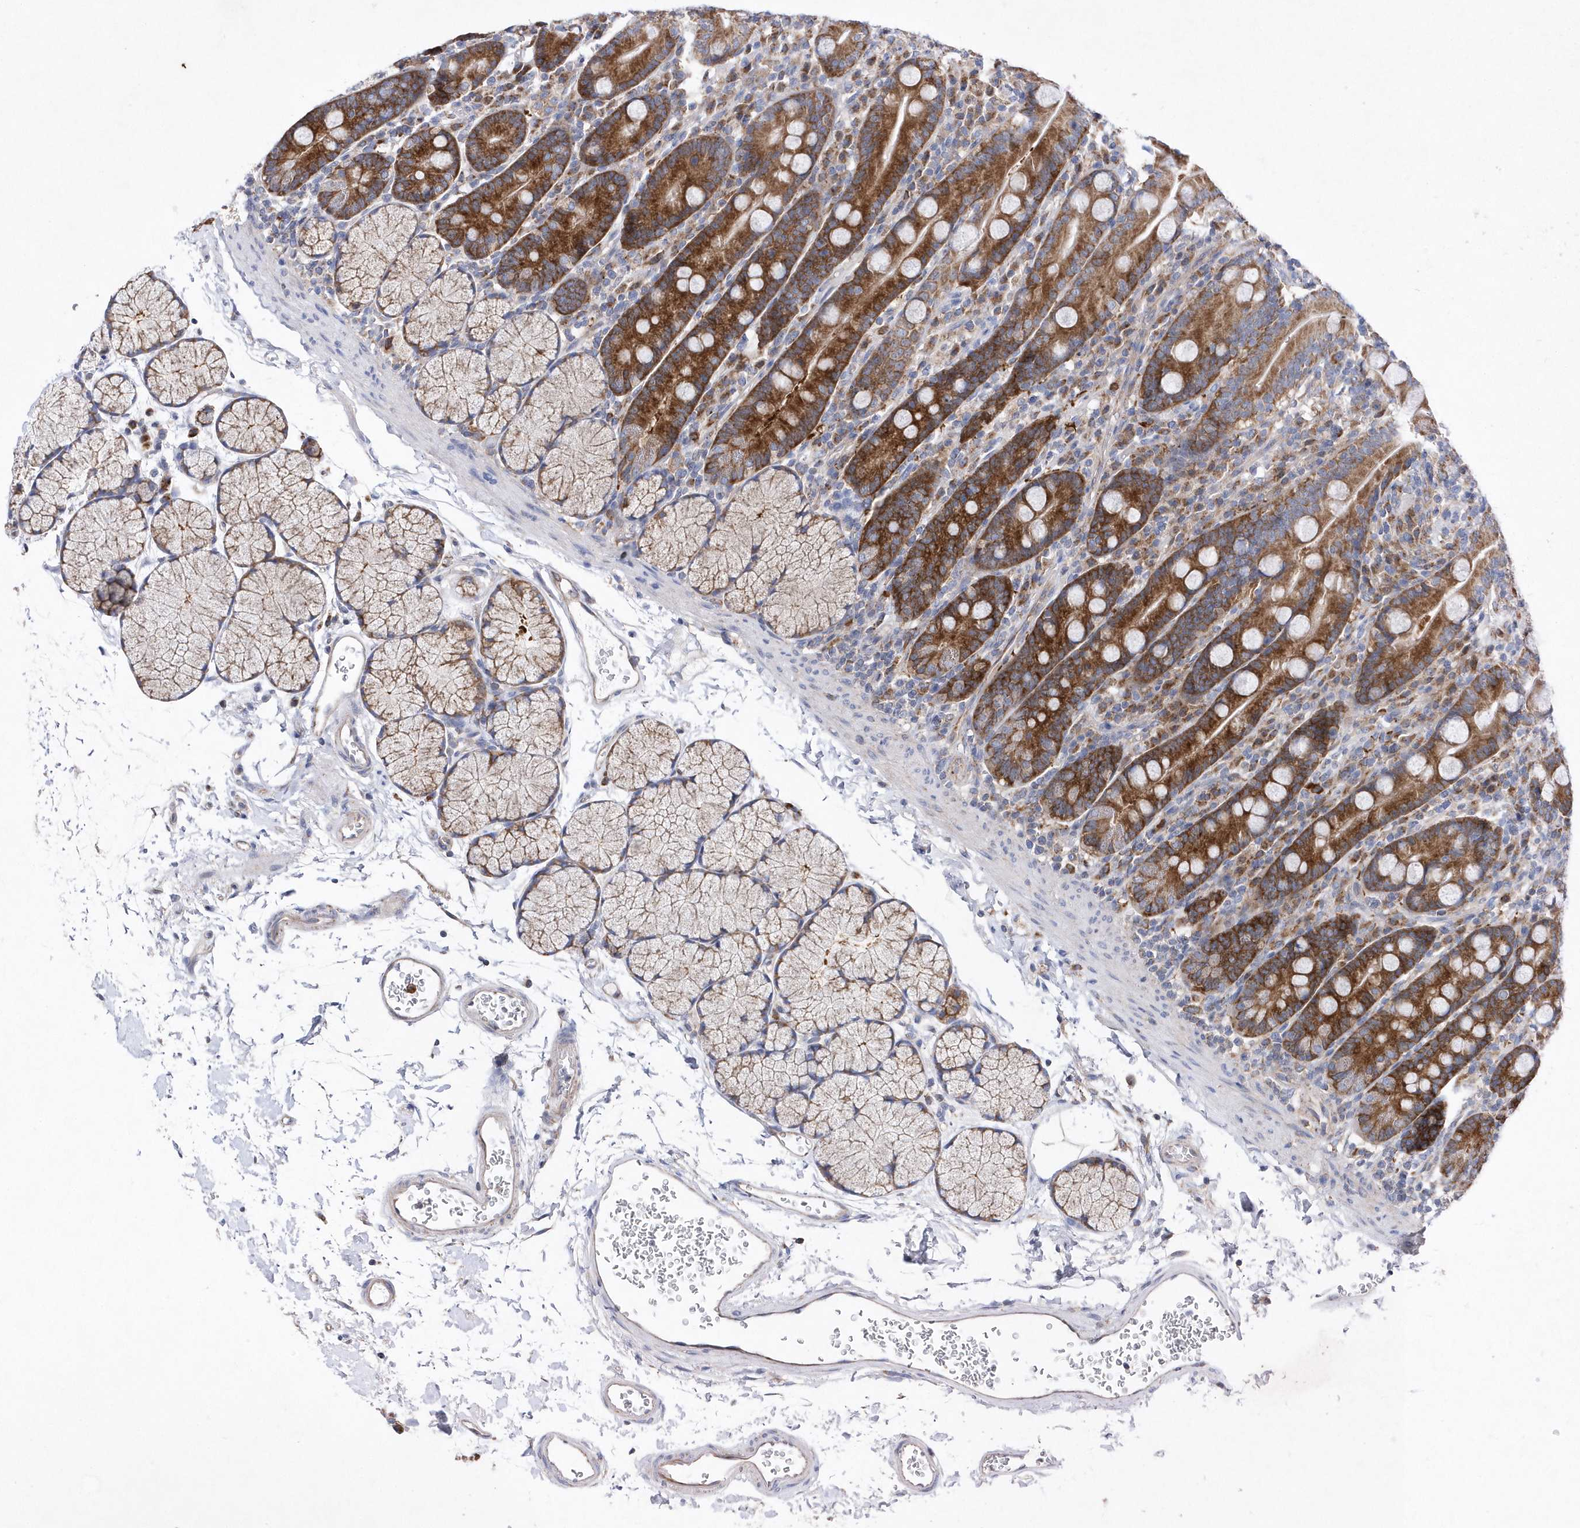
{"staining": {"intensity": "strong", "quantity": ">75%", "location": "cytoplasmic/membranous"}, "tissue": "duodenum", "cell_type": "Glandular cells", "image_type": "normal", "snomed": [{"axis": "morphology", "description": "Normal tissue, NOS"}, {"axis": "topography", "description": "Duodenum"}], "caption": "Immunohistochemistry histopathology image of unremarkable duodenum: duodenum stained using immunohistochemistry (IHC) exhibits high levels of strong protein expression localized specifically in the cytoplasmic/membranous of glandular cells, appearing as a cytoplasmic/membranous brown color.", "gene": "JKAMP", "patient": {"sex": "male", "age": 35}}